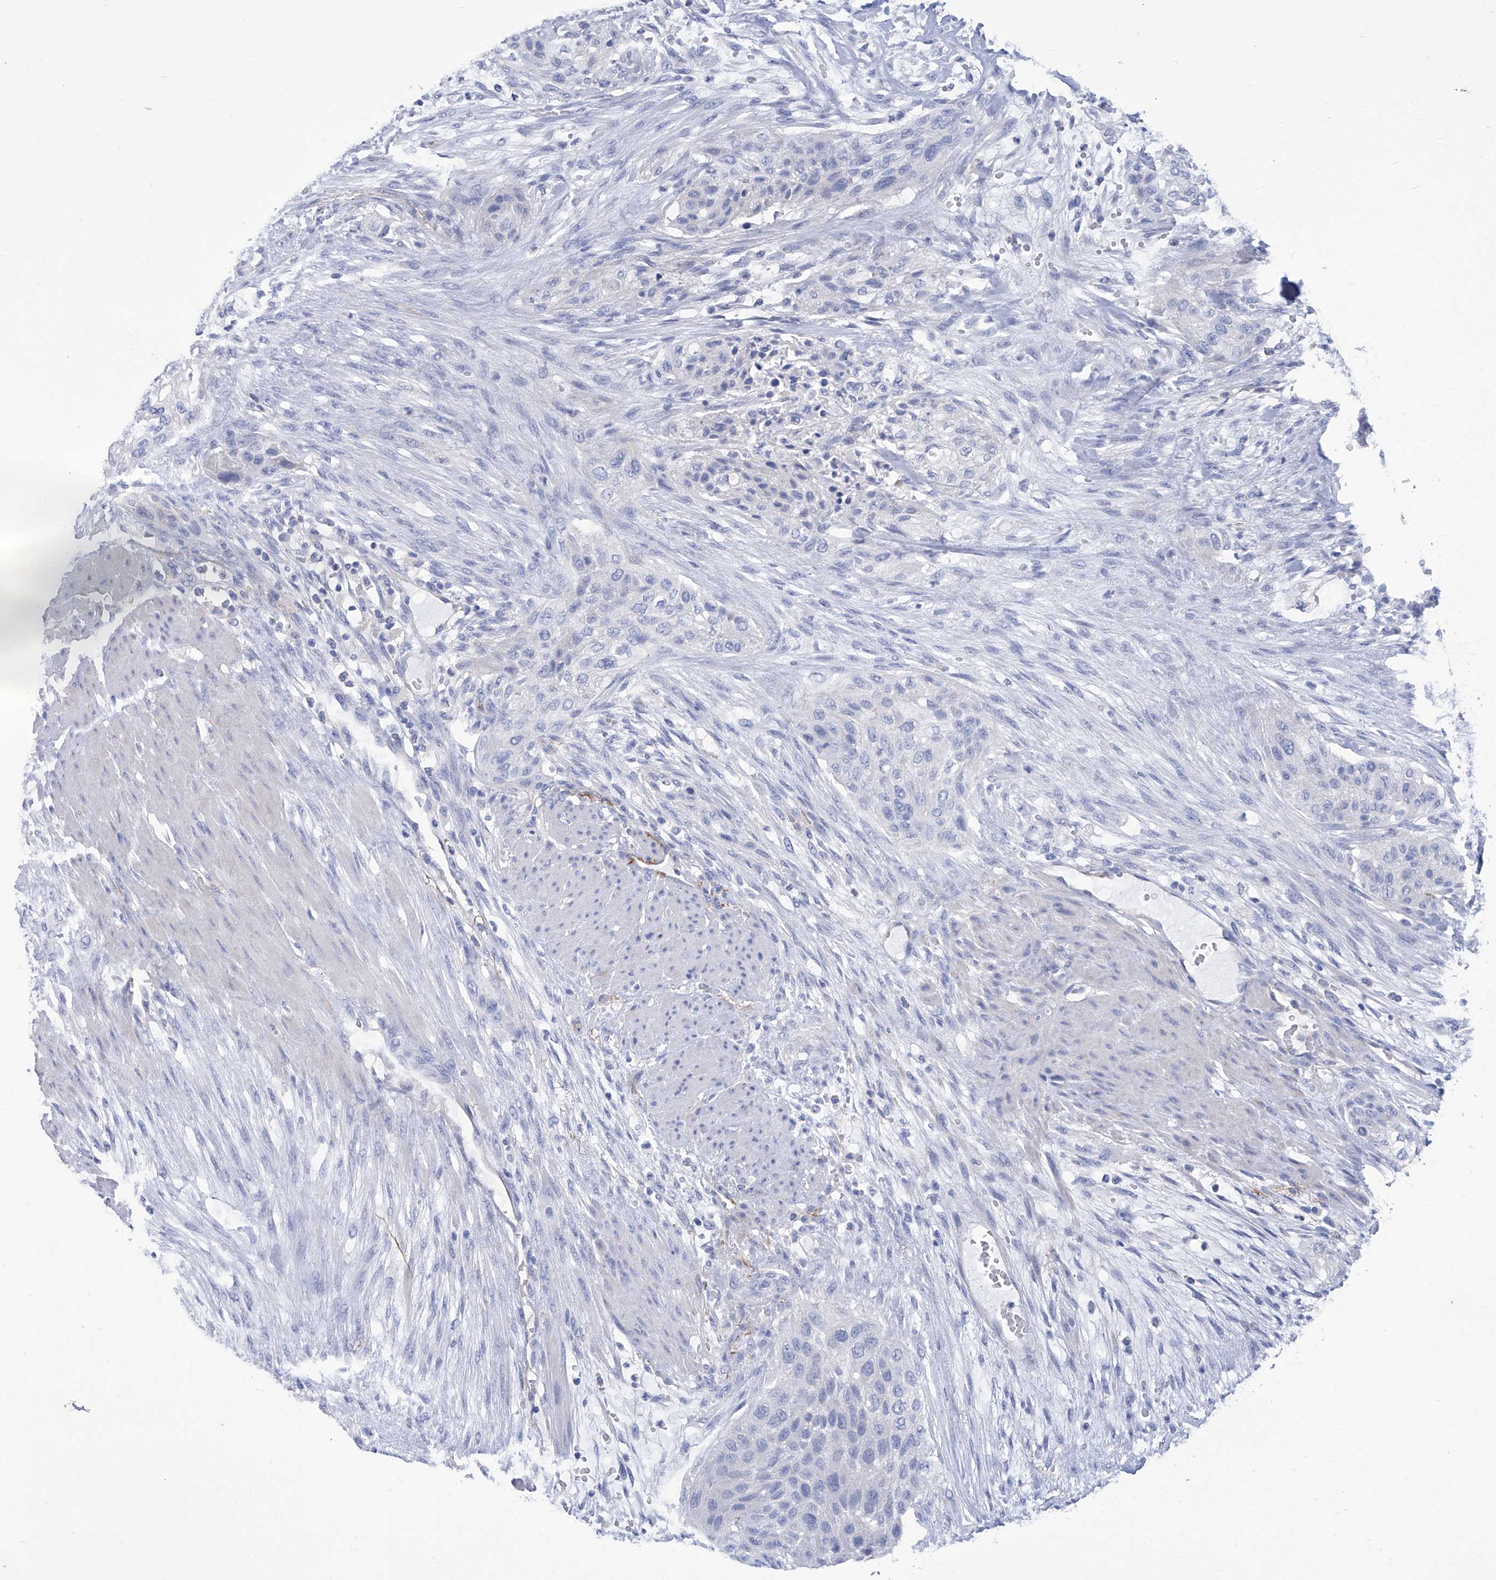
{"staining": {"intensity": "negative", "quantity": "none", "location": "none"}, "tissue": "urothelial cancer", "cell_type": "Tumor cells", "image_type": "cancer", "snomed": [{"axis": "morphology", "description": "Urothelial carcinoma, High grade"}, {"axis": "topography", "description": "Urinary bladder"}], "caption": "The photomicrograph reveals no staining of tumor cells in urothelial carcinoma (high-grade). The staining is performed using DAB (3,3'-diaminobenzidine) brown chromogen with nuclei counter-stained in using hematoxylin.", "gene": "SMS", "patient": {"sex": "male", "age": 35}}